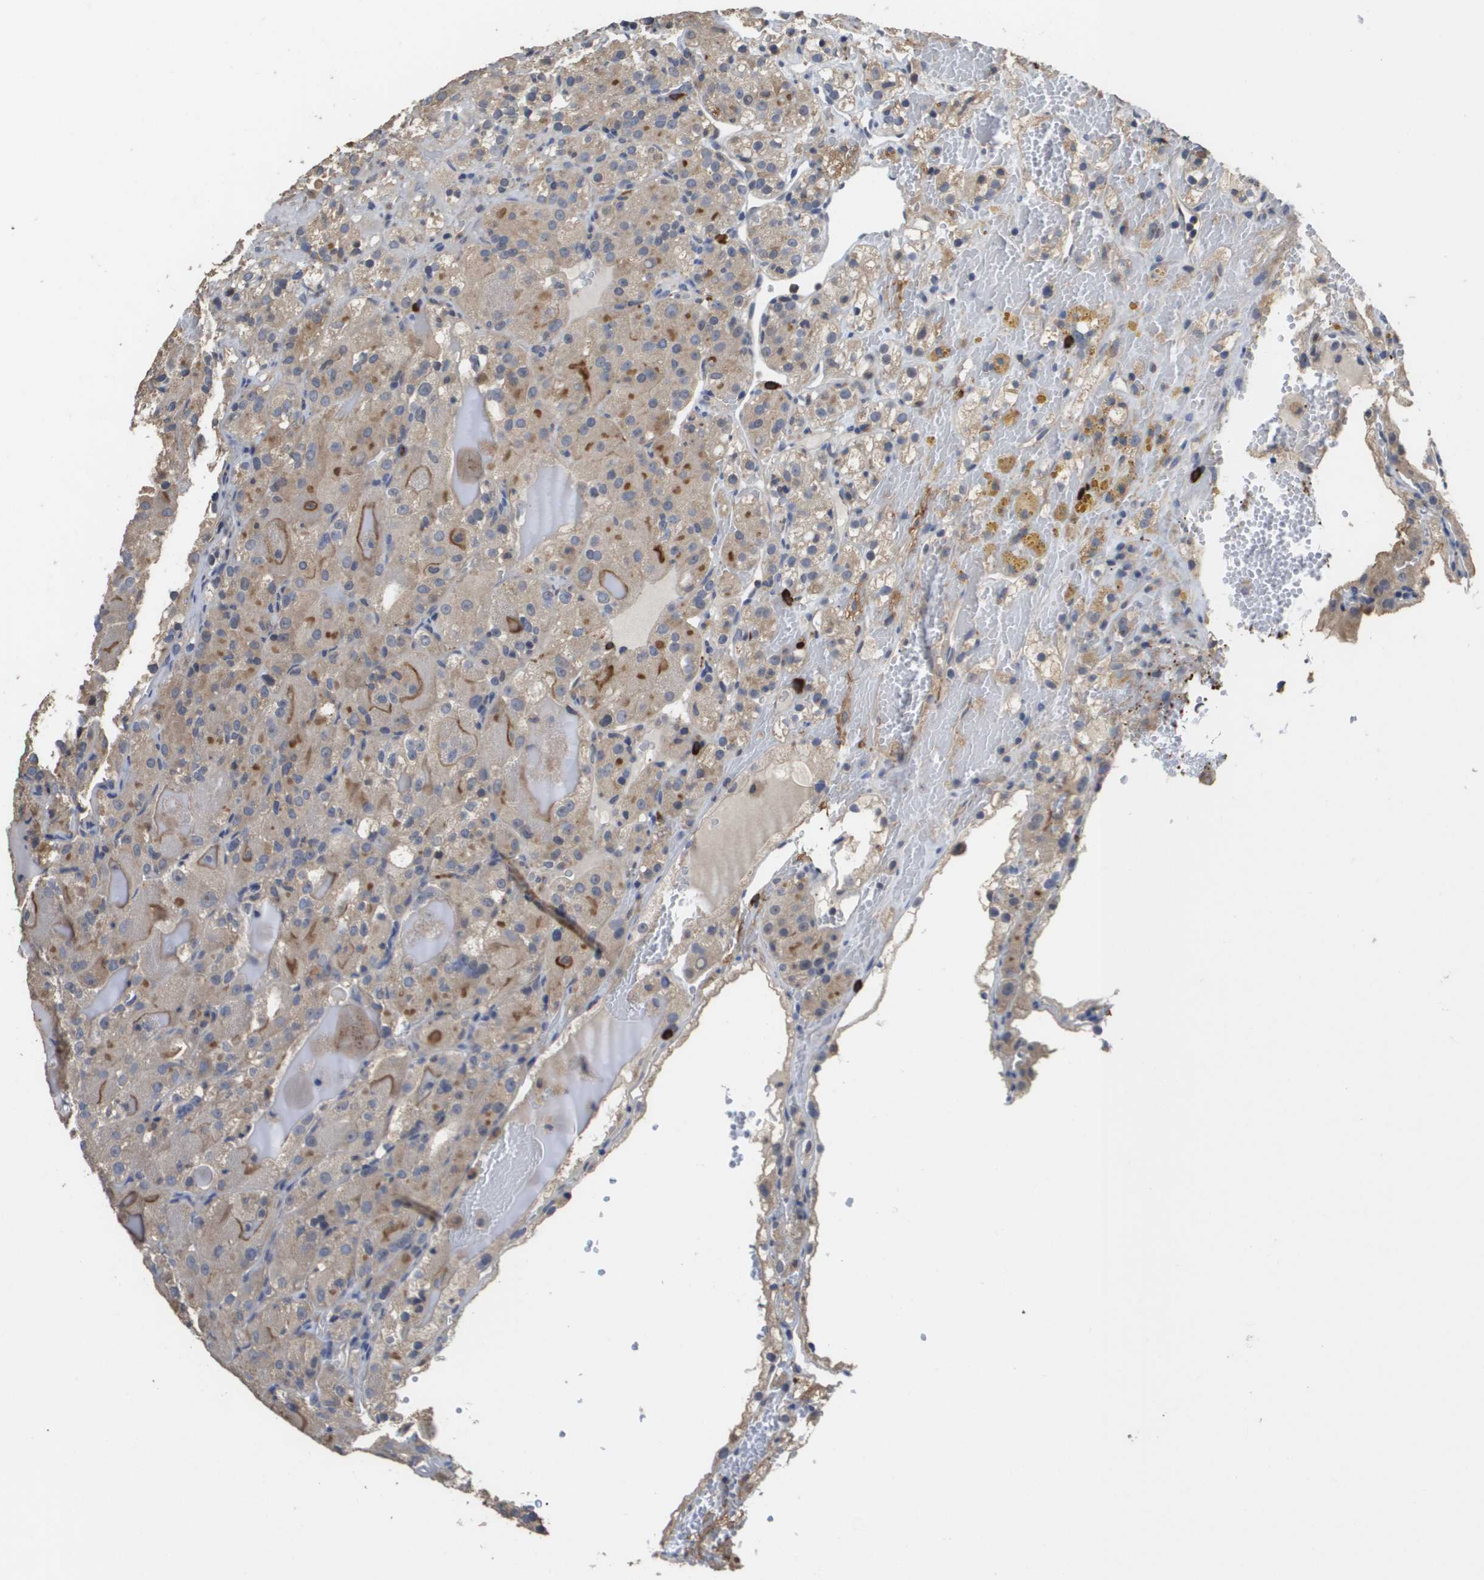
{"staining": {"intensity": "moderate", "quantity": "<25%", "location": "cytoplasmic/membranous"}, "tissue": "renal cancer", "cell_type": "Tumor cells", "image_type": "cancer", "snomed": [{"axis": "morphology", "description": "Normal tissue, NOS"}, {"axis": "morphology", "description": "Adenocarcinoma, NOS"}, {"axis": "topography", "description": "Kidney"}], "caption": "Brown immunohistochemical staining in renal cancer (adenocarcinoma) demonstrates moderate cytoplasmic/membranous staining in about <25% of tumor cells.", "gene": "RAB27B", "patient": {"sex": "male", "age": 61}}